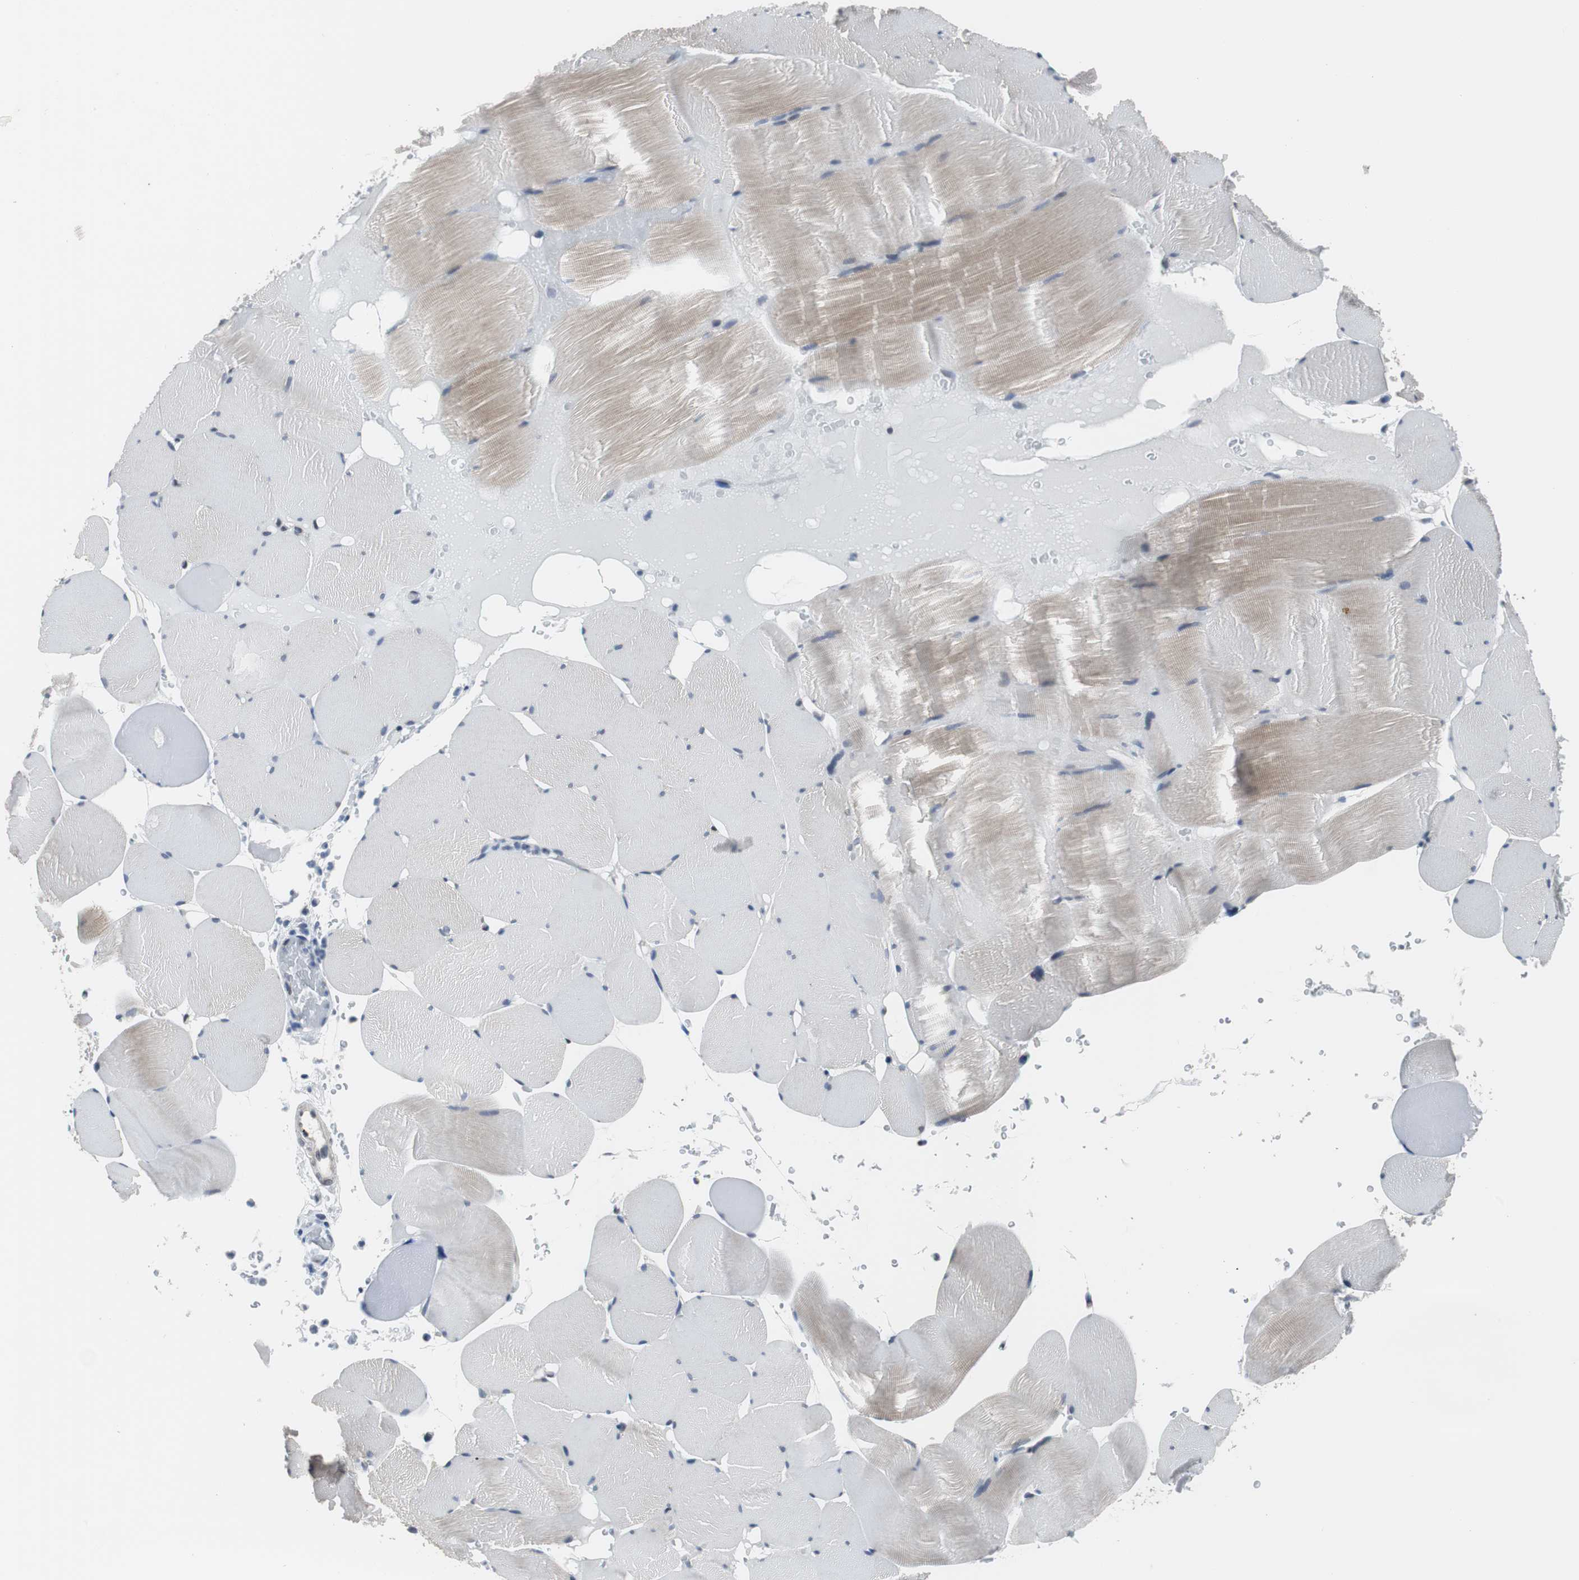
{"staining": {"intensity": "moderate", "quantity": "25%-75%", "location": "cytoplasmic/membranous"}, "tissue": "skeletal muscle", "cell_type": "Myocytes", "image_type": "normal", "snomed": [{"axis": "morphology", "description": "Normal tissue, NOS"}, {"axis": "topography", "description": "Skeletal muscle"}], "caption": "An immunohistochemistry micrograph of benign tissue is shown. Protein staining in brown labels moderate cytoplasmic/membranous positivity in skeletal muscle within myocytes.", "gene": "TP63", "patient": {"sex": "male", "age": 62}}